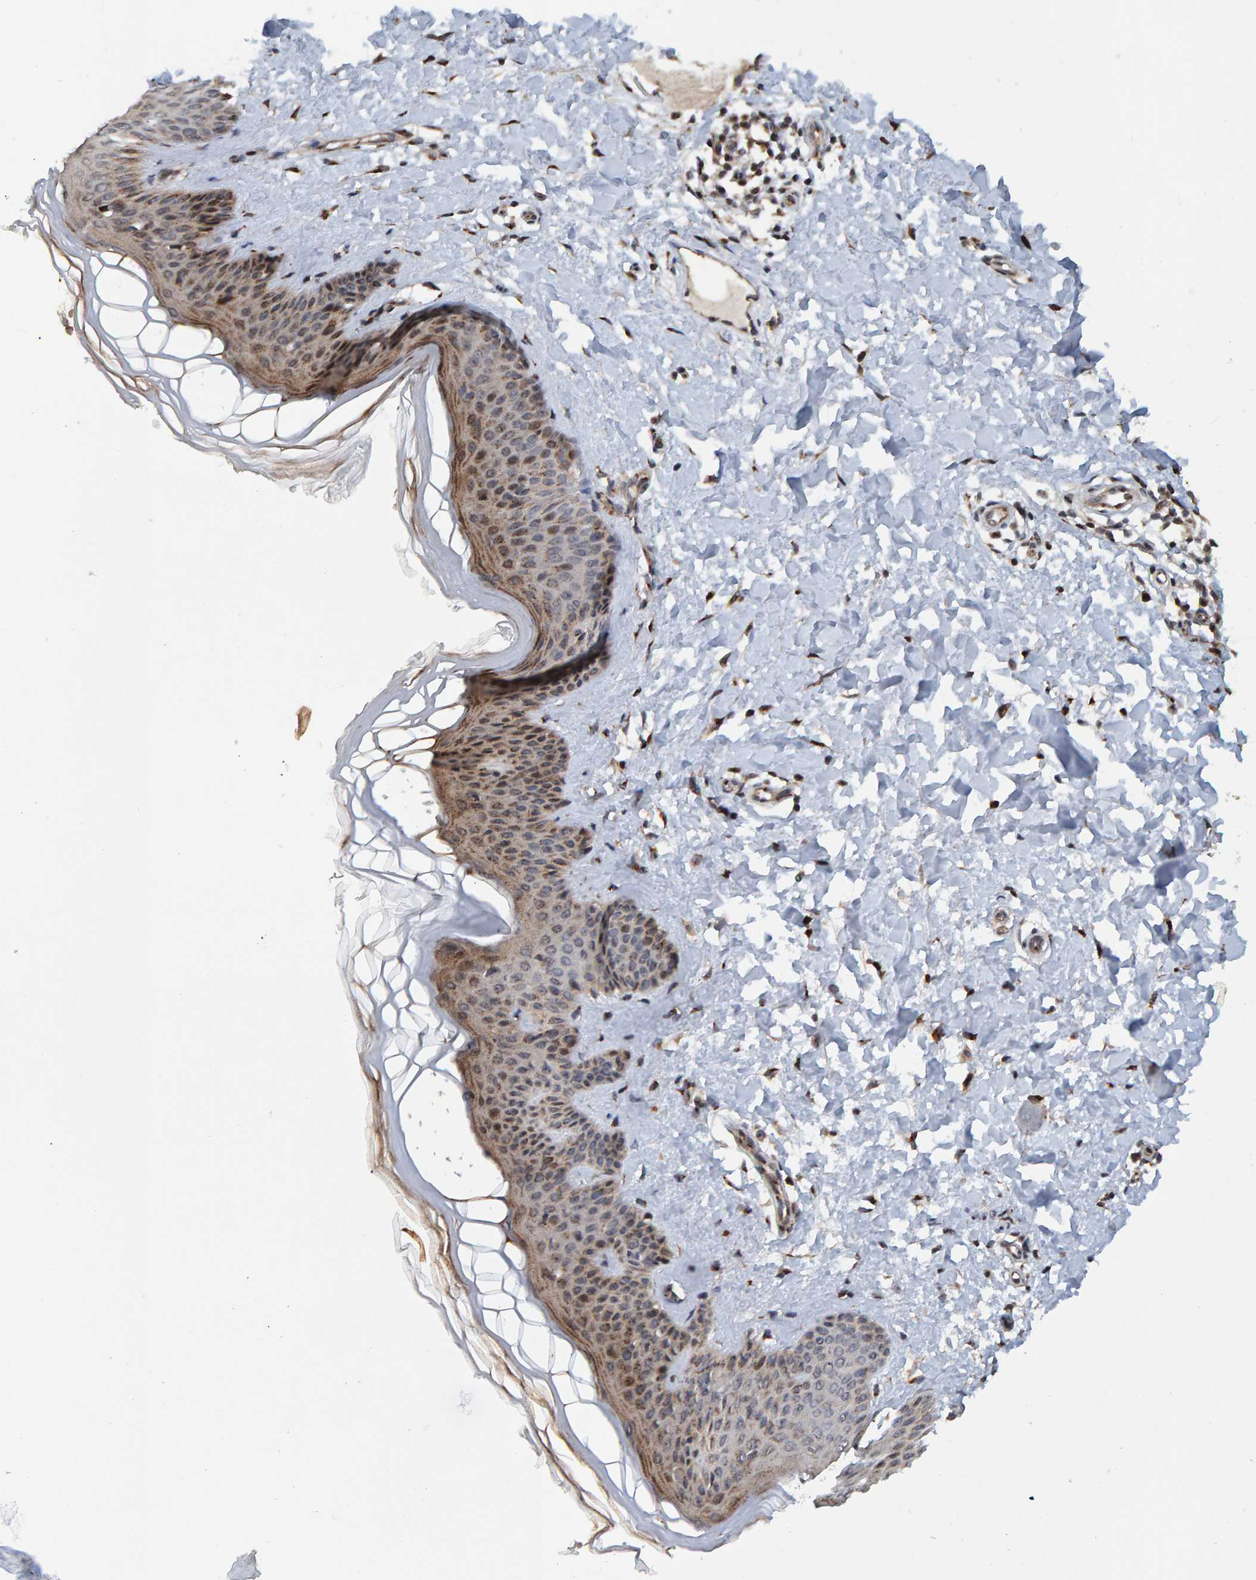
{"staining": {"intensity": "strong", "quantity": ">75%", "location": "cytoplasmic/membranous"}, "tissue": "skin", "cell_type": "Fibroblasts", "image_type": "normal", "snomed": [{"axis": "morphology", "description": "Normal tissue, NOS"}, {"axis": "morphology", "description": "Malignant melanoma, Metastatic site"}, {"axis": "topography", "description": "Skin"}], "caption": "The micrograph demonstrates immunohistochemical staining of benign skin. There is strong cytoplasmic/membranous expression is appreciated in about >75% of fibroblasts.", "gene": "CCDC25", "patient": {"sex": "male", "age": 41}}